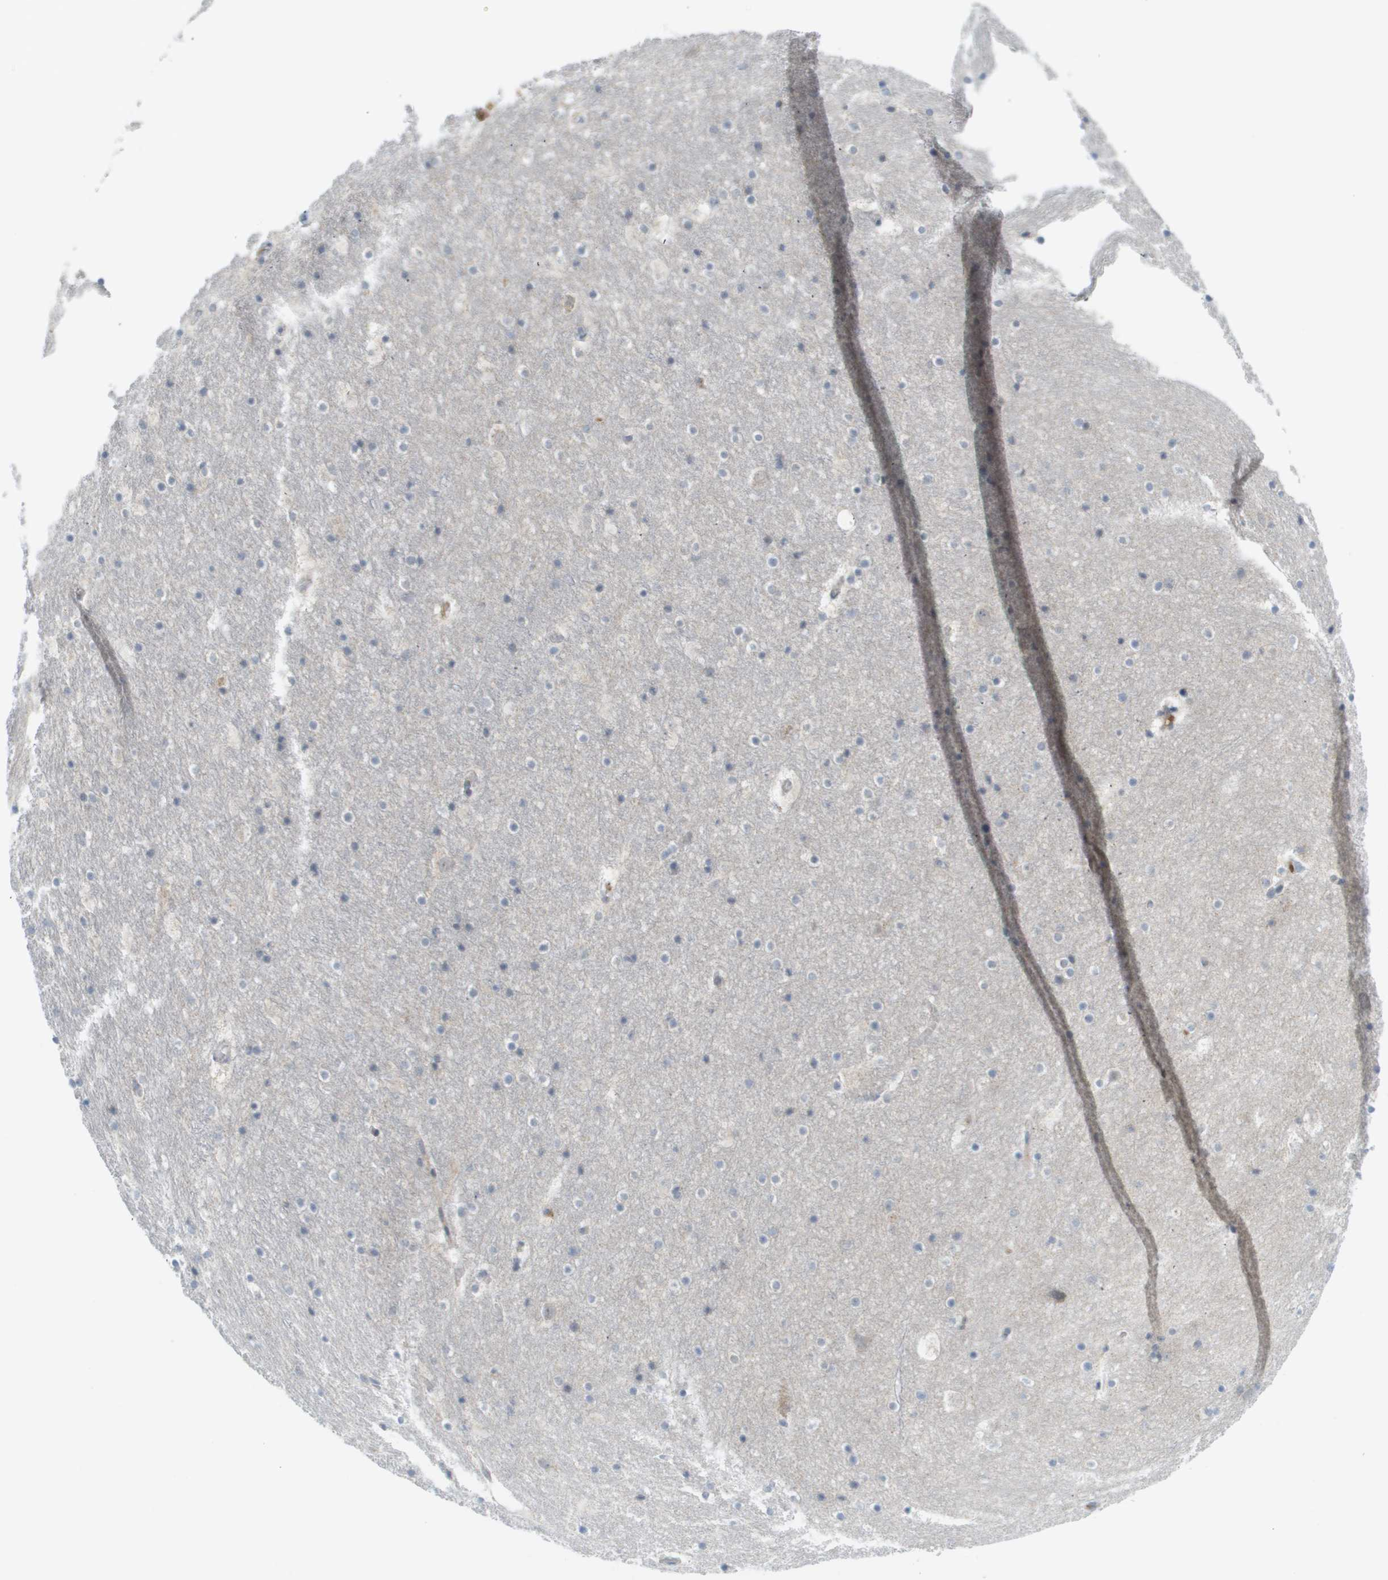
{"staining": {"intensity": "negative", "quantity": "none", "location": "none"}, "tissue": "hippocampus", "cell_type": "Glial cells", "image_type": "normal", "snomed": [{"axis": "morphology", "description": "Normal tissue, NOS"}, {"axis": "topography", "description": "Hippocampus"}], "caption": "Unremarkable hippocampus was stained to show a protein in brown. There is no significant positivity in glial cells.", "gene": "PROC", "patient": {"sex": "male", "age": 45}}